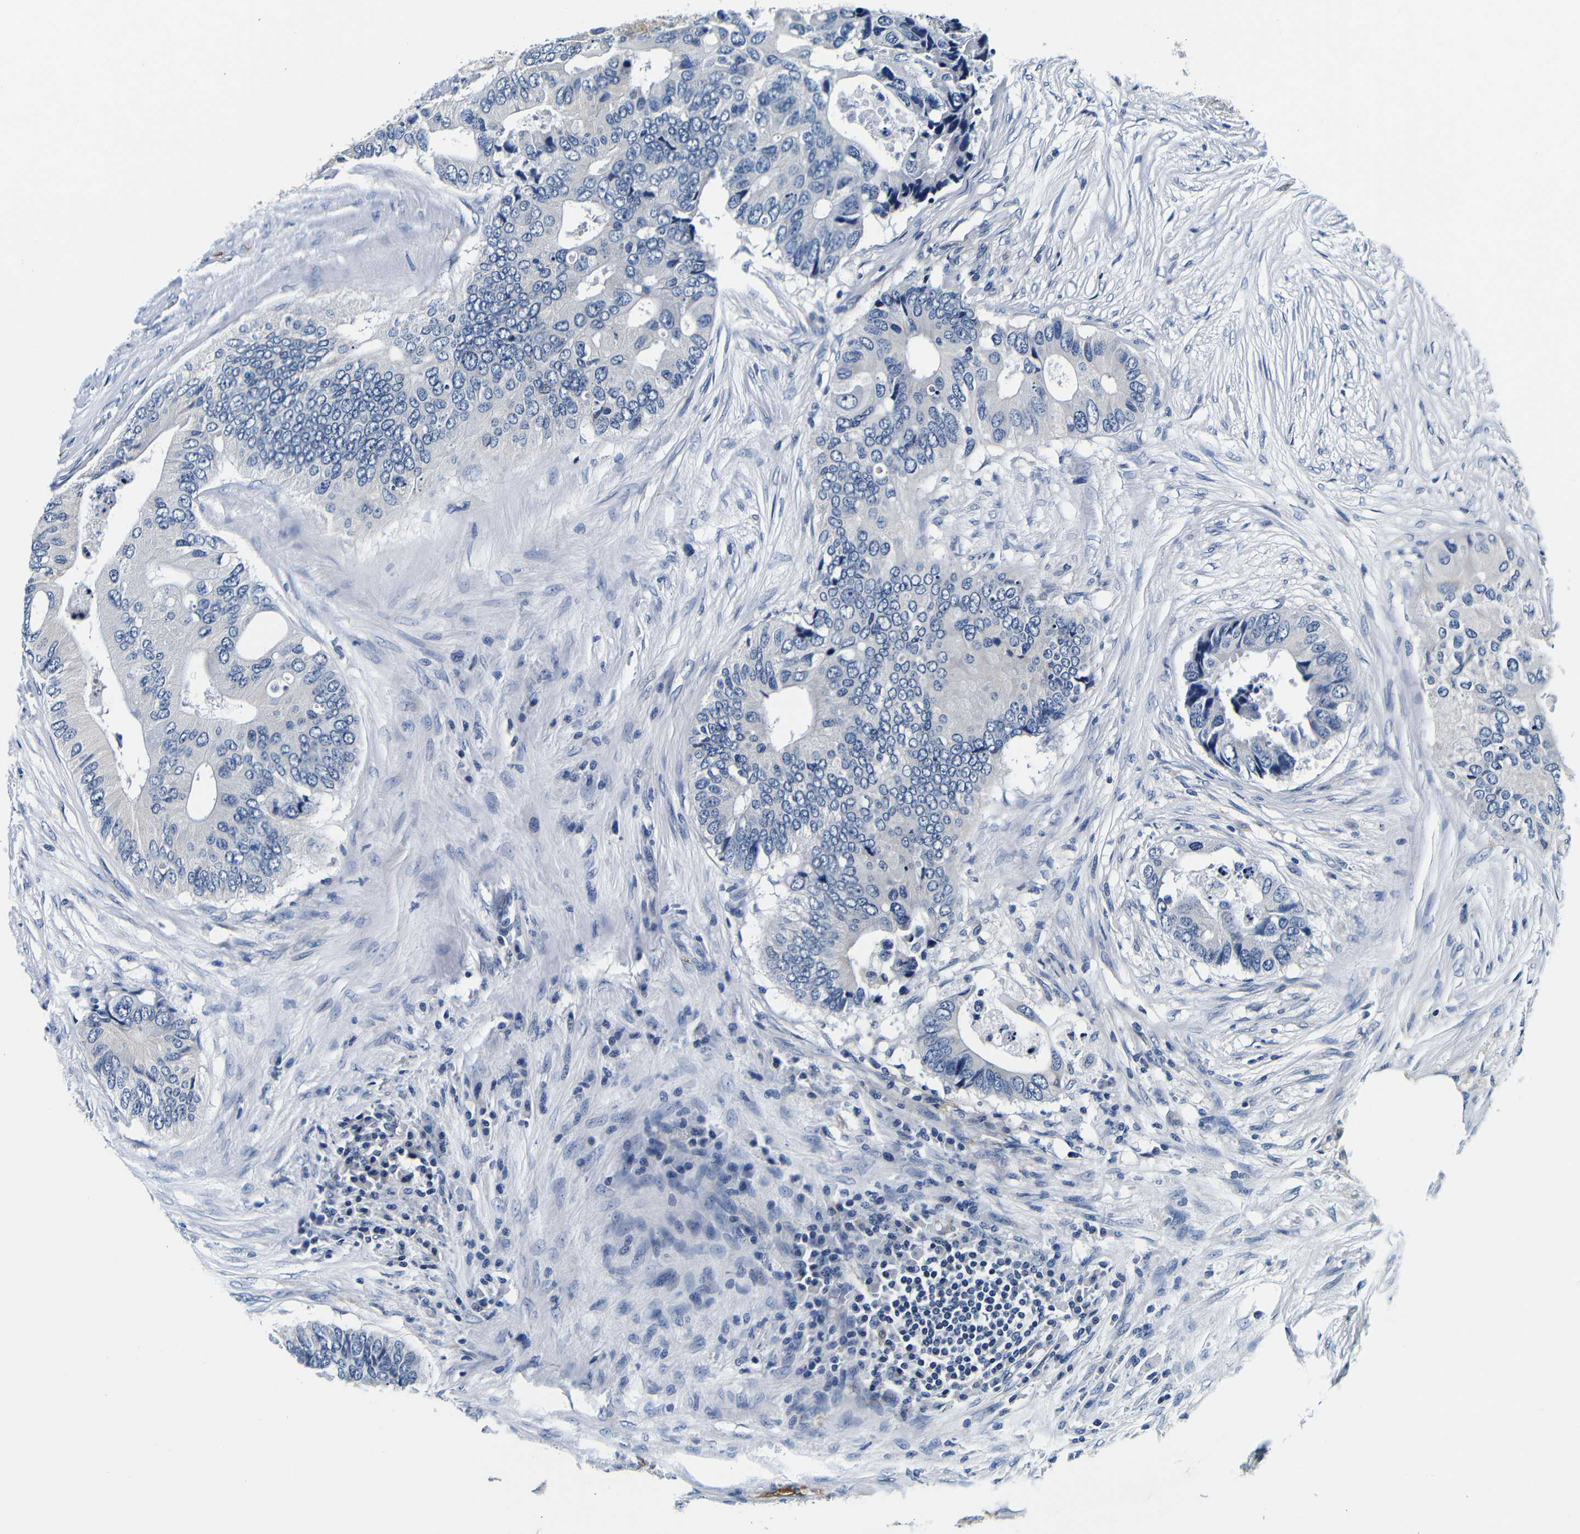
{"staining": {"intensity": "negative", "quantity": "none", "location": "none"}, "tissue": "colorectal cancer", "cell_type": "Tumor cells", "image_type": "cancer", "snomed": [{"axis": "morphology", "description": "Adenocarcinoma, NOS"}, {"axis": "topography", "description": "Colon"}], "caption": "Immunohistochemistry (IHC) micrograph of colorectal cancer (adenocarcinoma) stained for a protein (brown), which reveals no expression in tumor cells.", "gene": "GP1BA", "patient": {"sex": "male", "age": 71}}